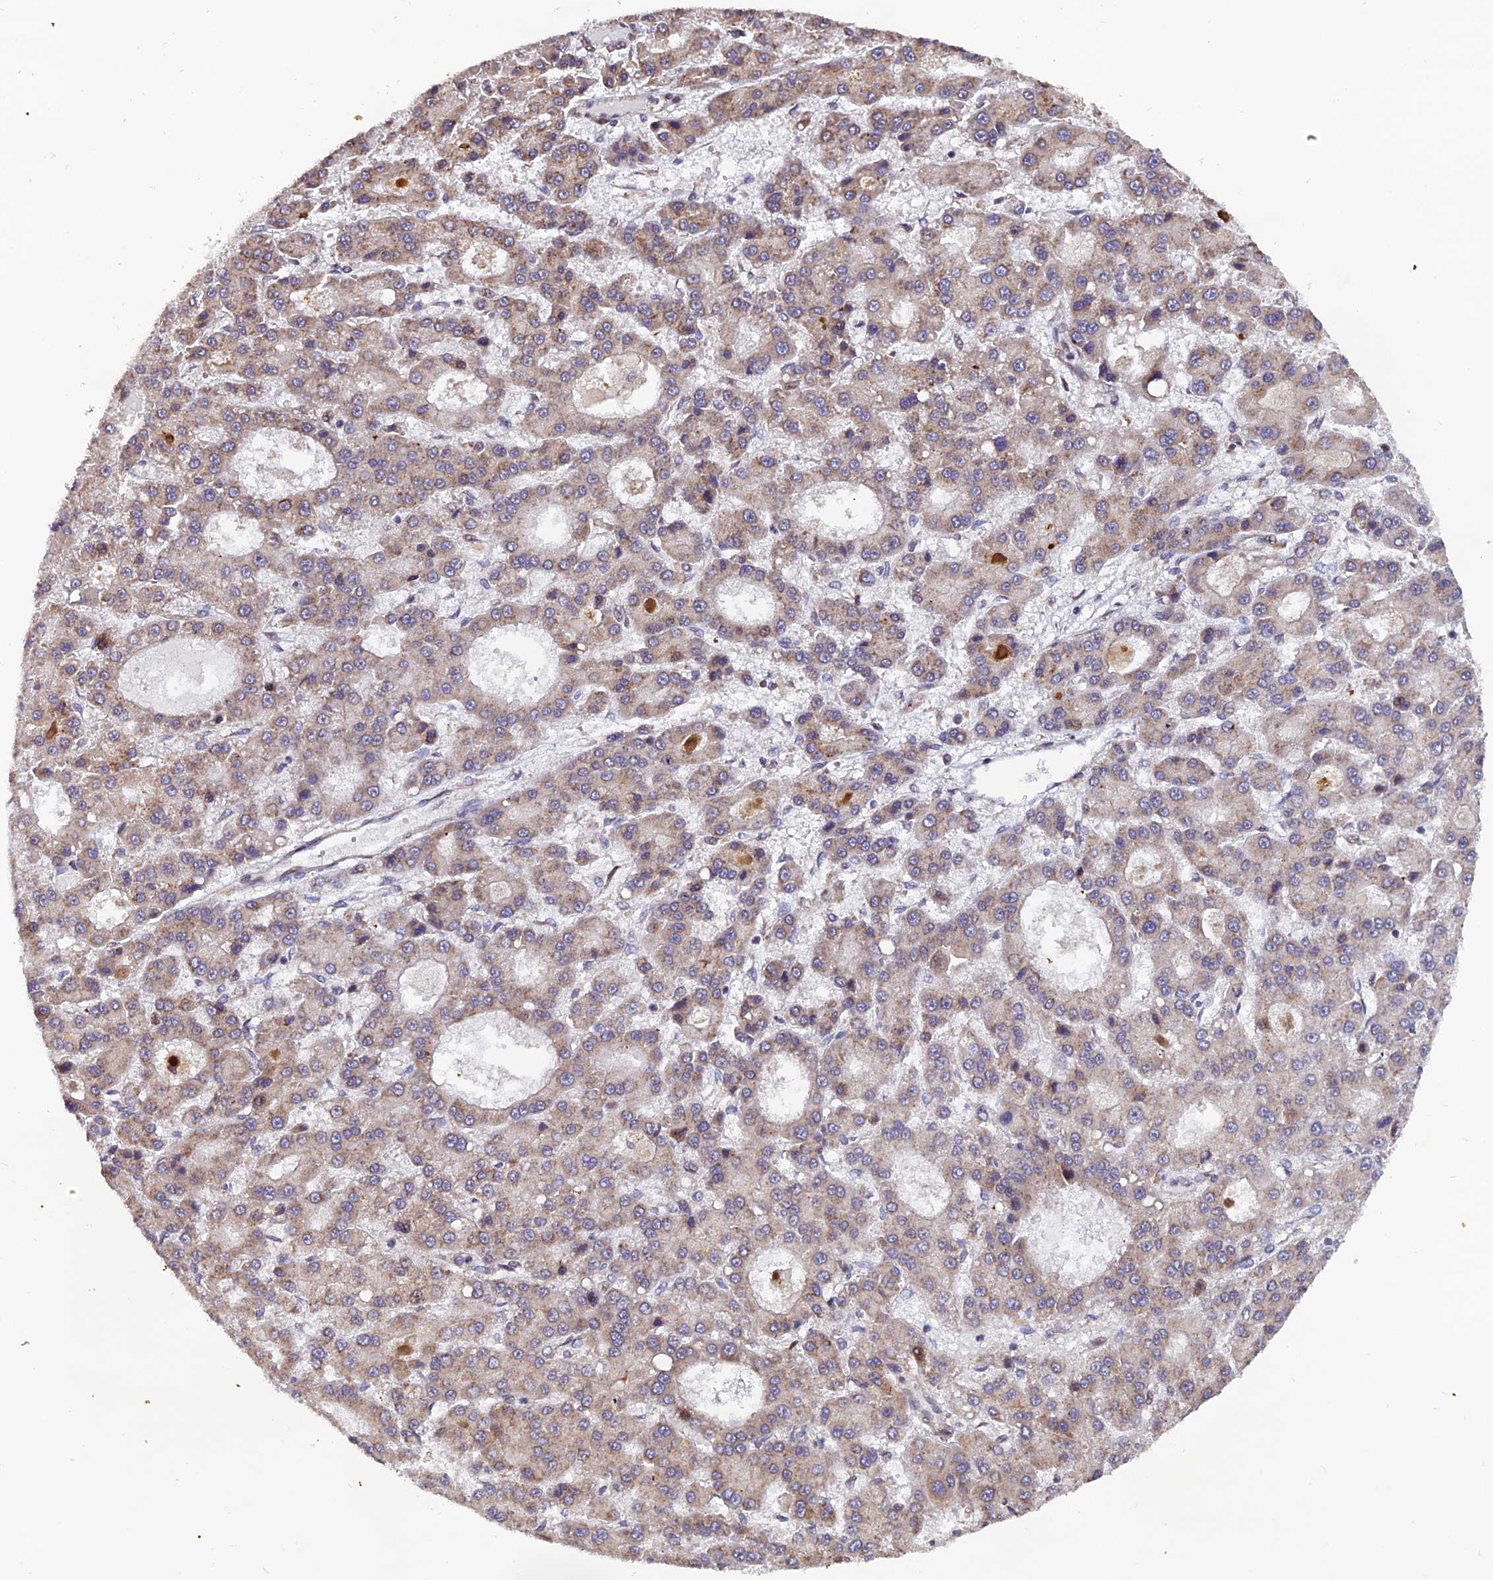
{"staining": {"intensity": "weak", "quantity": "25%-75%", "location": "cytoplasmic/membranous"}, "tissue": "liver cancer", "cell_type": "Tumor cells", "image_type": "cancer", "snomed": [{"axis": "morphology", "description": "Carcinoma, Hepatocellular, NOS"}, {"axis": "topography", "description": "Liver"}], "caption": "A histopathology image showing weak cytoplasmic/membranous expression in approximately 25%-75% of tumor cells in hepatocellular carcinoma (liver), as visualized by brown immunohistochemical staining.", "gene": "RAB28", "patient": {"sex": "male", "age": 70}}